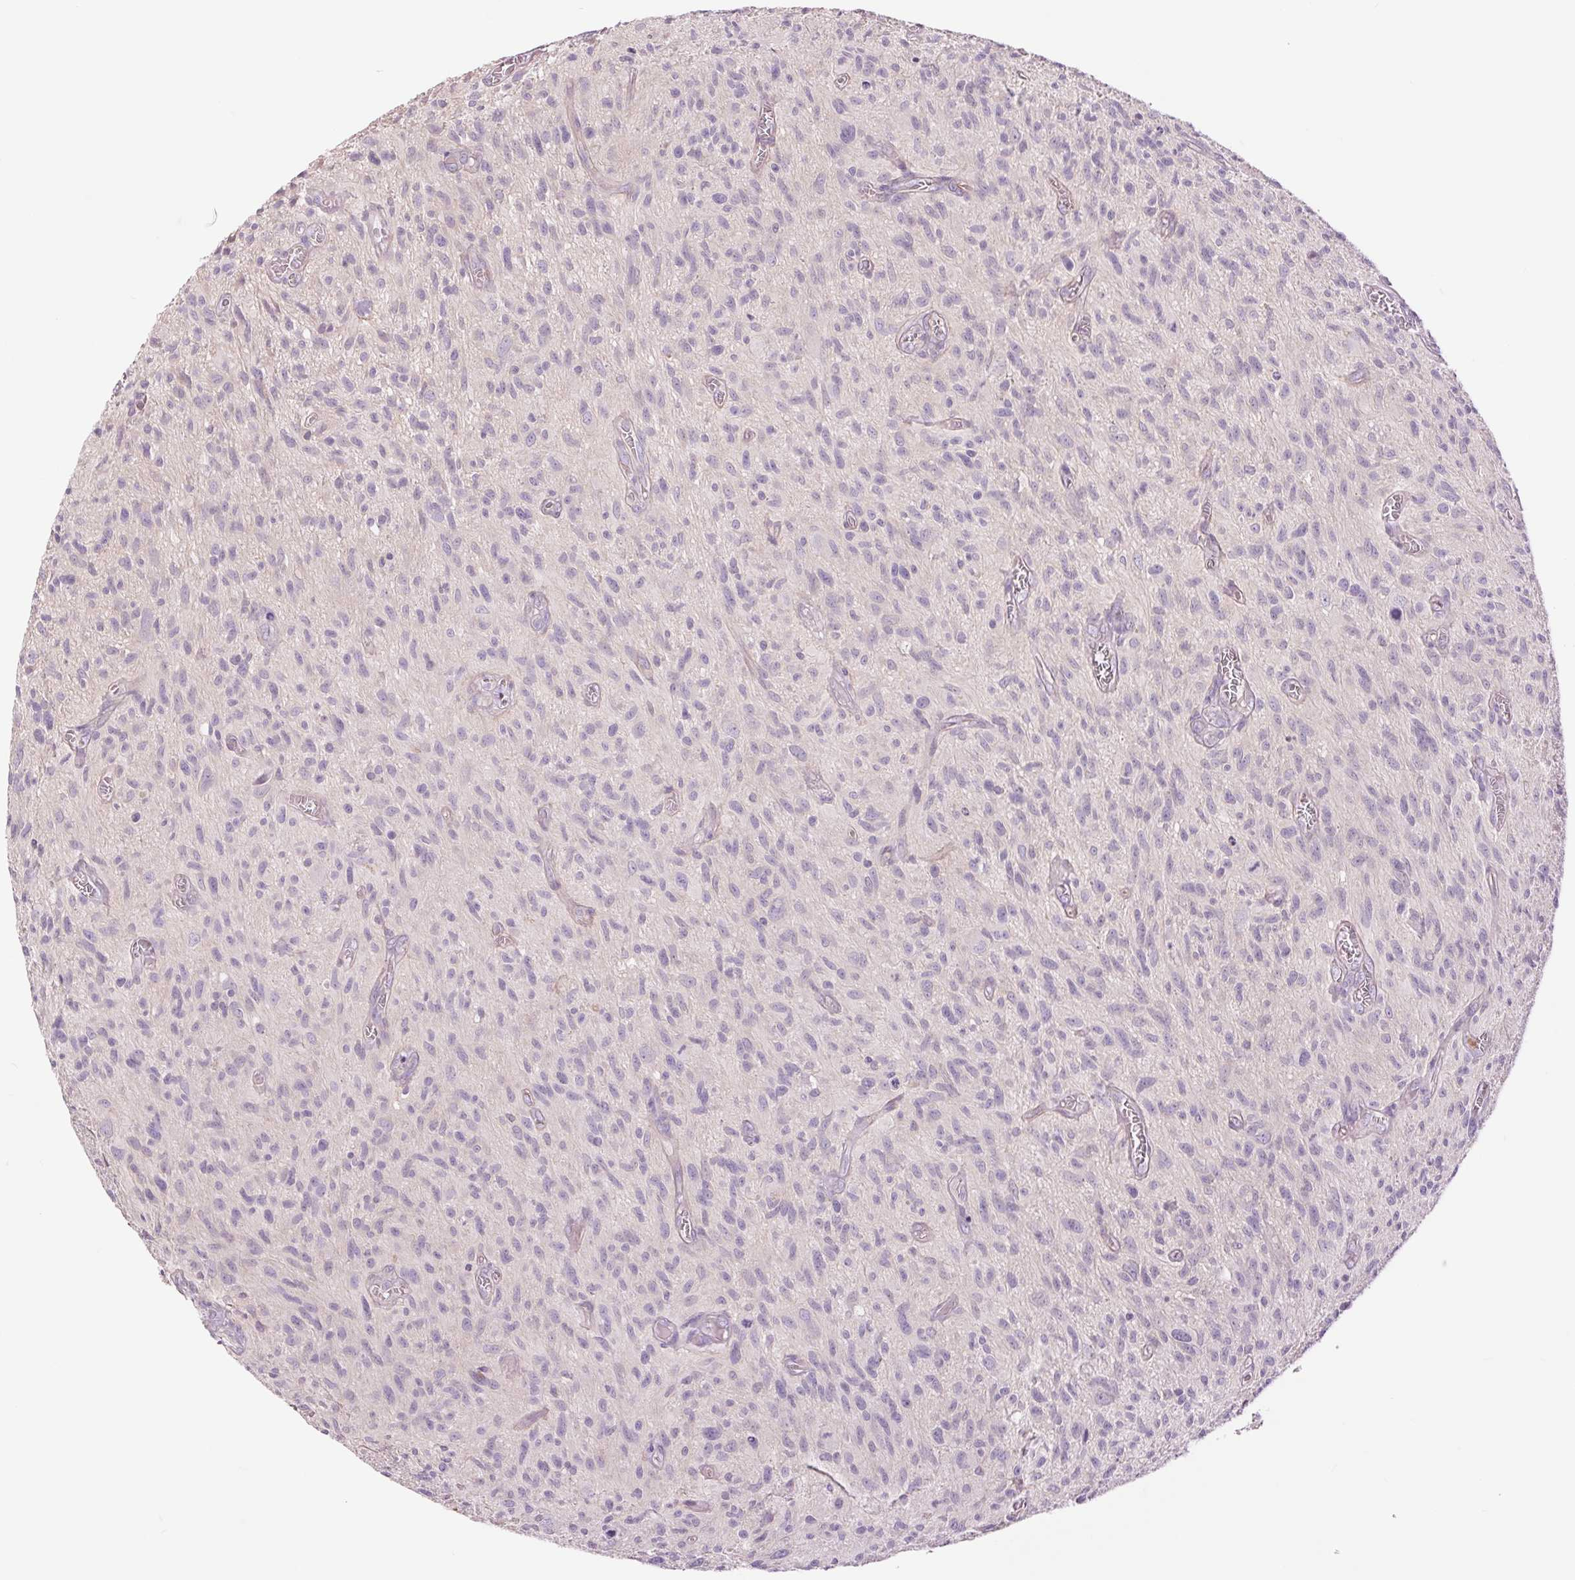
{"staining": {"intensity": "negative", "quantity": "none", "location": "none"}, "tissue": "glioma", "cell_type": "Tumor cells", "image_type": "cancer", "snomed": [{"axis": "morphology", "description": "Glioma, malignant, High grade"}, {"axis": "topography", "description": "Brain"}], "caption": "A high-resolution micrograph shows IHC staining of glioma, which demonstrates no significant positivity in tumor cells.", "gene": "CTNNA3", "patient": {"sex": "male", "age": 75}}